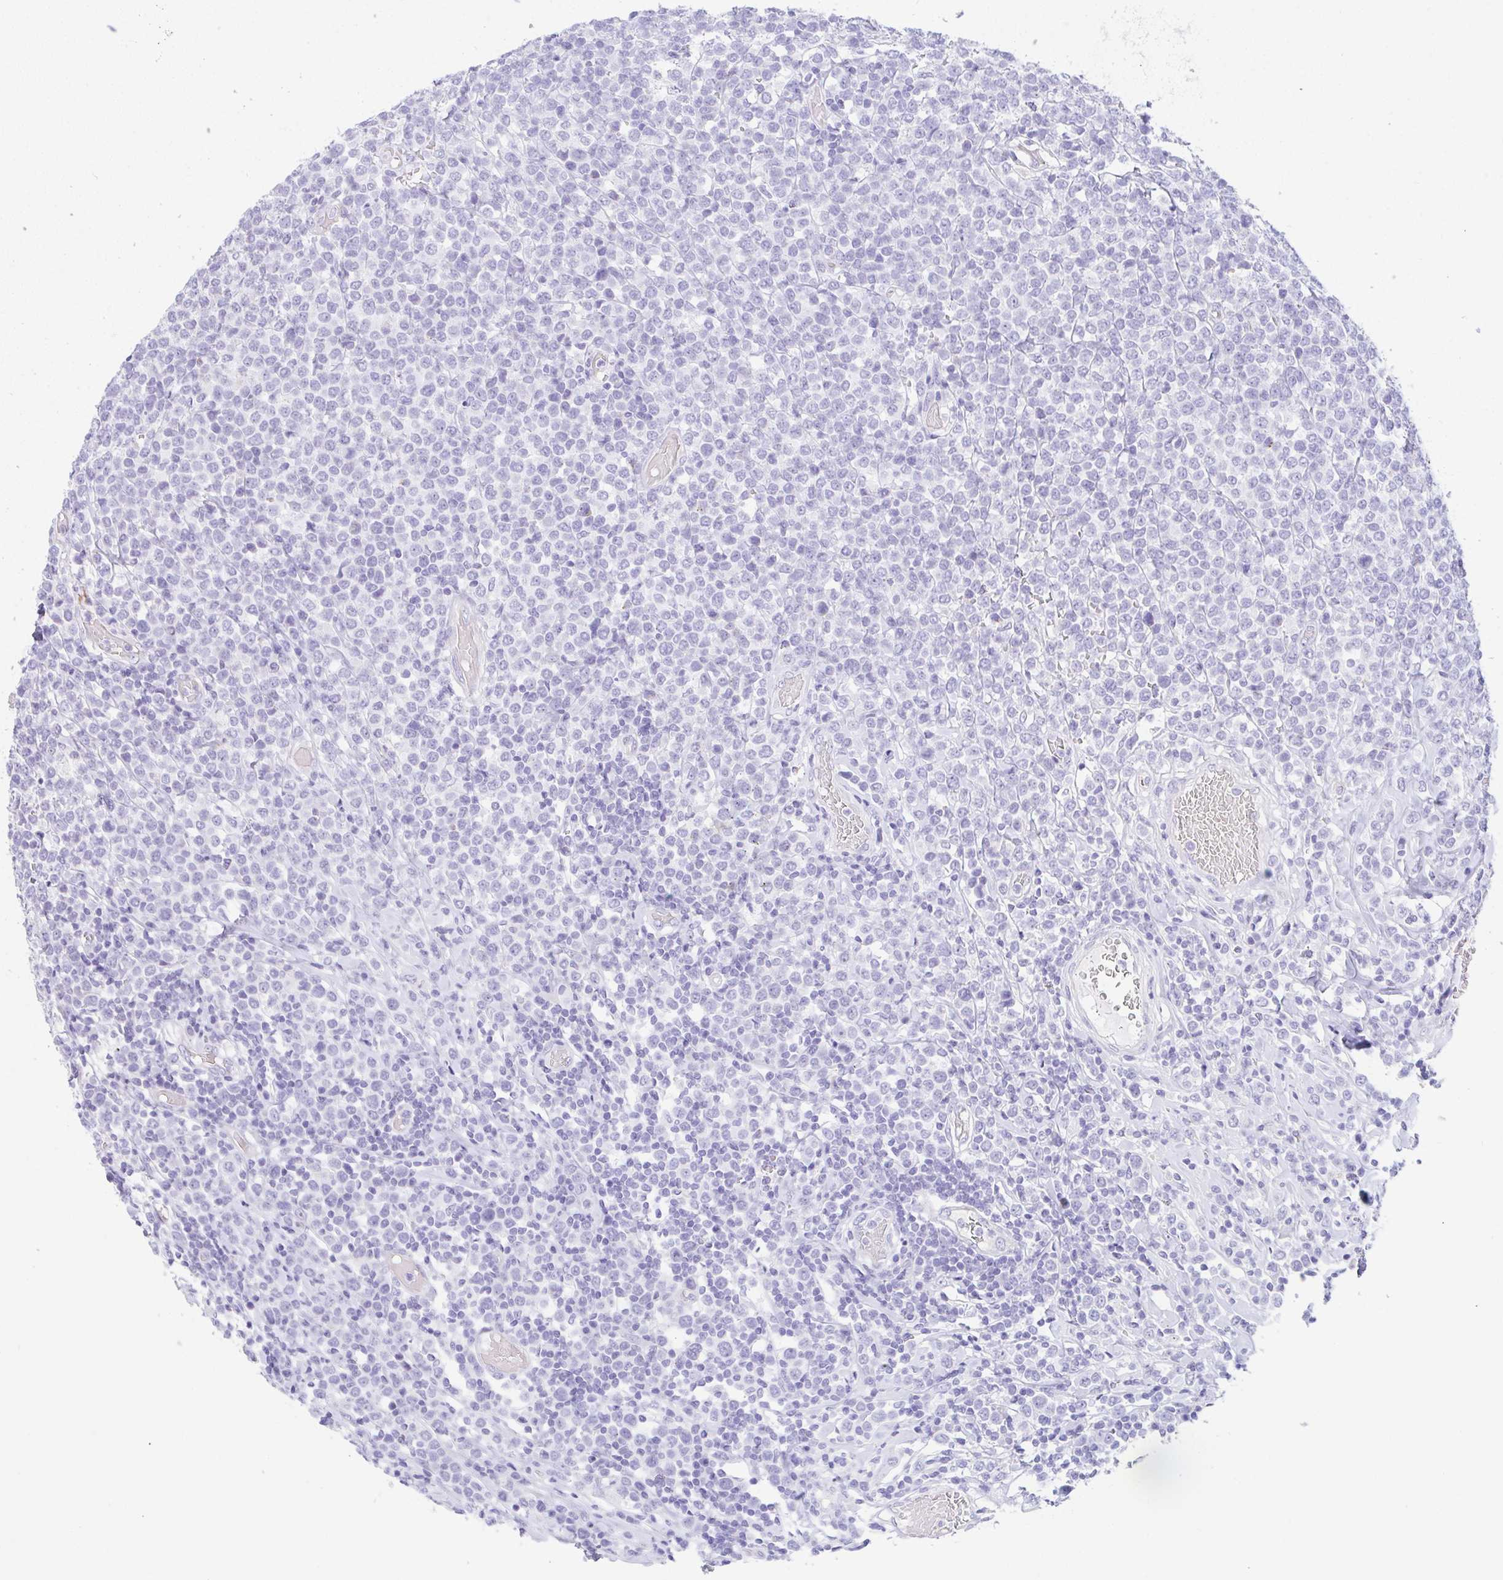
{"staining": {"intensity": "negative", "quantity": "none", "location": "none"}, "tissue": "lymphoma", "cell_type": "Tumor cells", "image_type": "cancer", "snomed": [{"axis": "morphology", "description": "Malignant lymphoma, non-Hodgkin's type, High grade"}, {"axis": "topography", "description": "Soft tissue"}], "caption": "Tumor cells show no significant staining in high-grade malignant lymphoma, non-Hodgkin's type.", "gene": "NDUFAF8", "patient": {"sex": "female", "age": 56}}